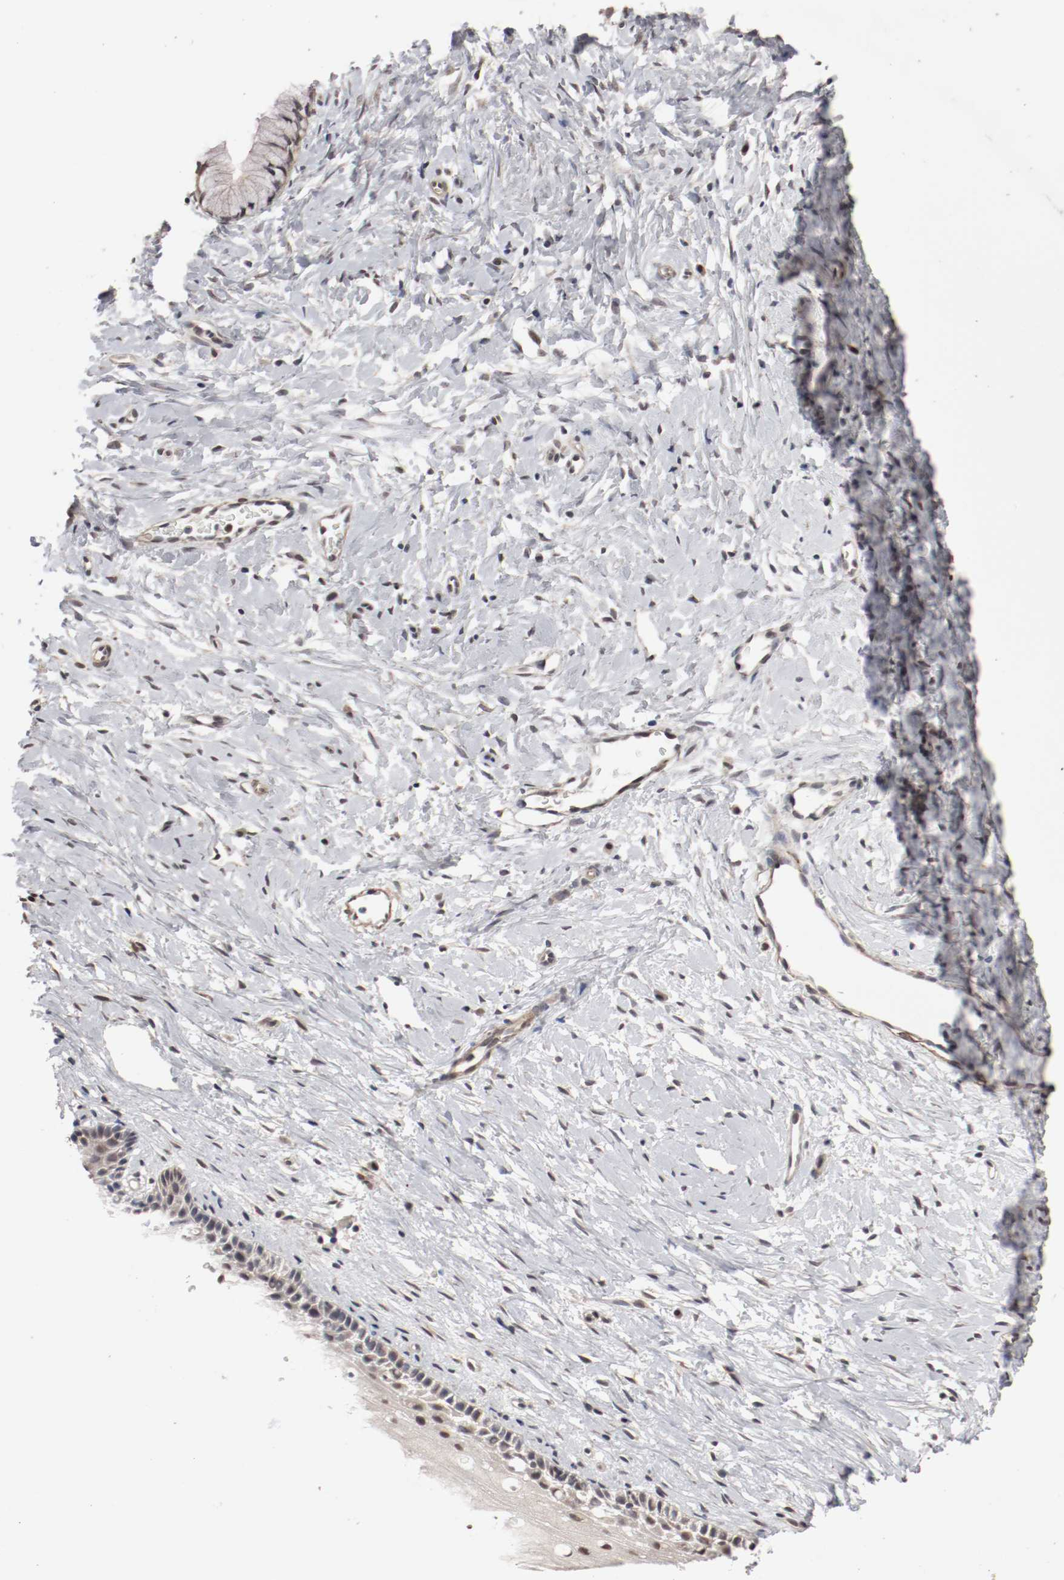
{"staining": {"intensity": "weak", "quantity": ">75%", "location": "cytoplasmic/membranous,nuclear"}, "tissue": "cervix", "cell_type": "Glandular cells", "image_type": "normal", "snomed": [{"axis": "morphology", "description": "Normal tissue, NOS"}, {"axis": "topography", "description": "Cervix"}], "caption": "Immunohistochemistry (DAB) staining of unremarkable human cervix shows weak cytoplasmic/membranous,nuclear protein staining in about >75% of glandular cells.", "gene": "CSNK2B", "patient": {"sex": "female", "age": 46}}